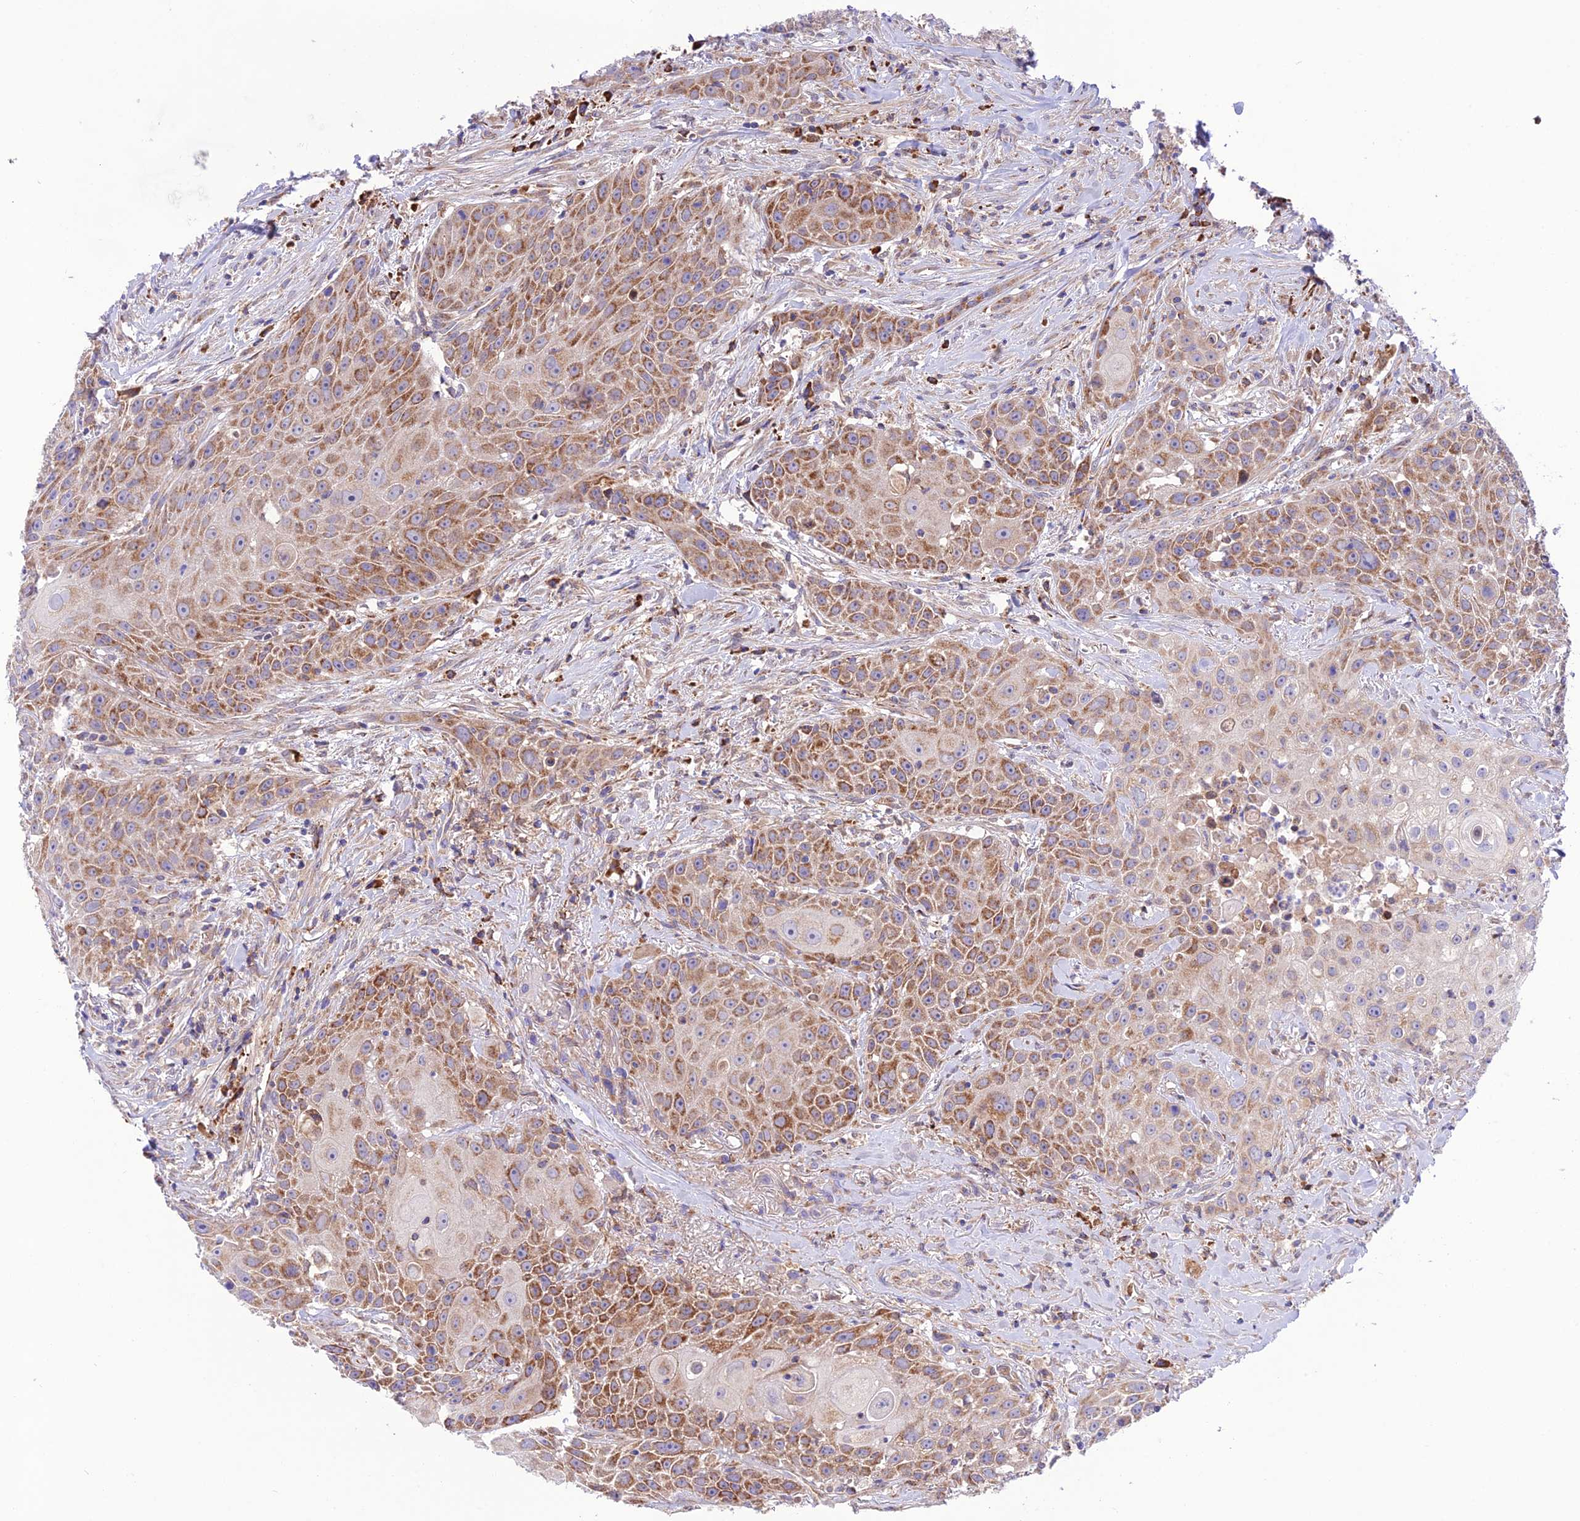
{"staining": {"intensity": "moderate", "quantity": ">75%", "location": "cytoplasmic/membranous"}, "tissue": "head and neck cancer", "cell_type": "Tumor cells", "image_type": "cancer", "snomed": [{"axis": "morphology", "description": "Squamous cell carcinoma, NOS"}, {"axis": "topography", "description": "Oral tissue"}, {"axis": "topography", "description": "Head-Neck"}], "caption": "Moderate cytoplasmic/membranous protein expression is present in approximately >75% of tumor cells in head and neck cancer (squamous cell carcinoma). (brown staining indicates protein expression, while blue staining denotes nuclei).", "gene": "UAP1L1", "patient": {"sex": "female", "age": 82}}